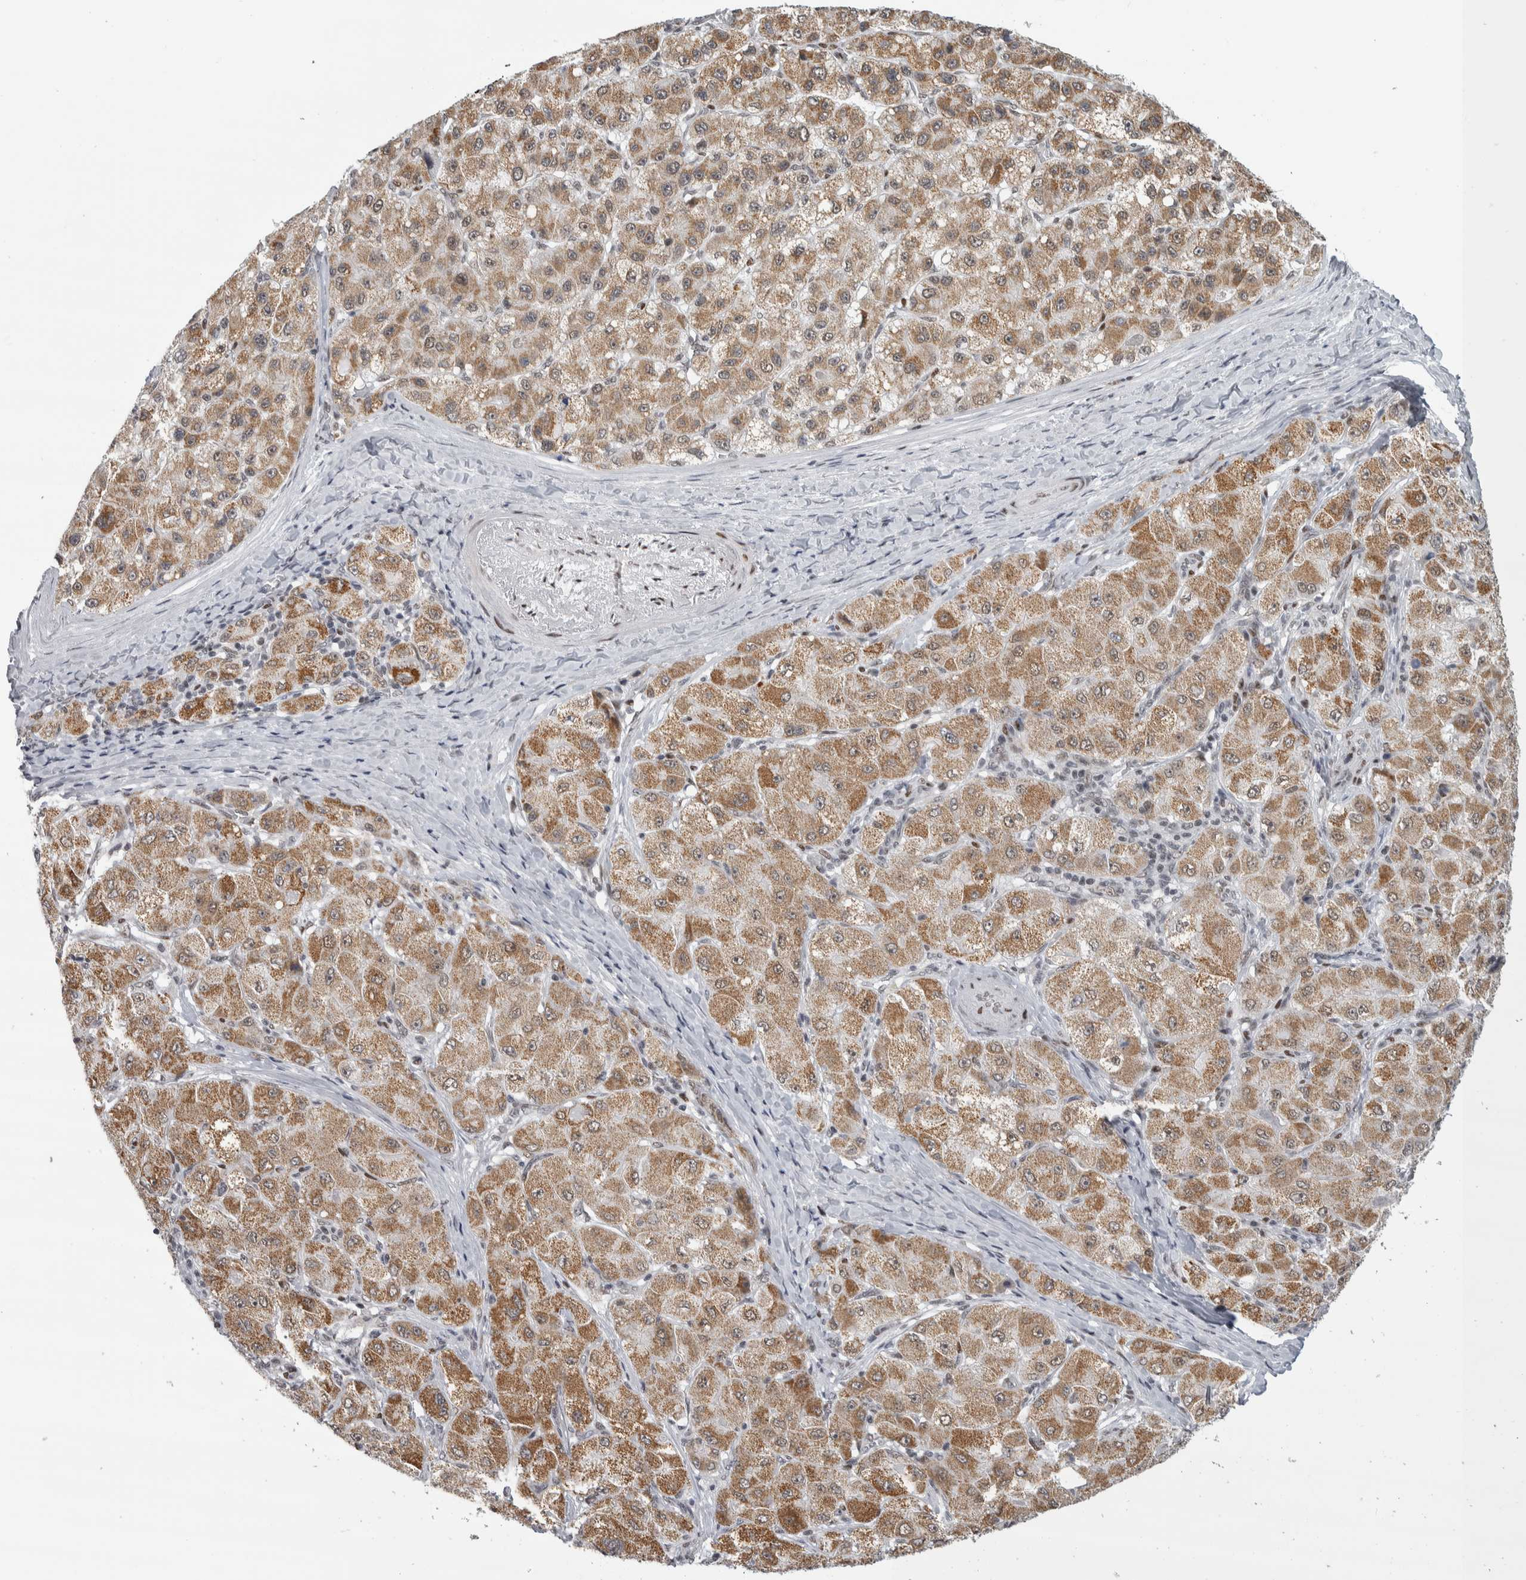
{"staining": {"intensity": "moderate", "quantity": ">75%", "location": "cytoplasmic/membranous"}, "tissue": "liver cancer", "cell_type": "Tumor cells", "image_type": "cancer", "snomed": [{"axis": "morphology", "description": "Carcinoma, Hepatocellular, NOS"}, {"axis": "topography", "description": "Liver"}], "caption": "The histopathology image displays immunohistochemical staining of liver hepatocellular carcinoma. There is moderate cytoplasmic/membranous positivity is appreciated in about >75% of tumor cells. The protein is stained brown, and the nuclei are stained in blue (DAB IHC with brightfield microscopy, high magnification).", "gene": "HEXIM2", "patient": {"sex": "male", "age": 80}}